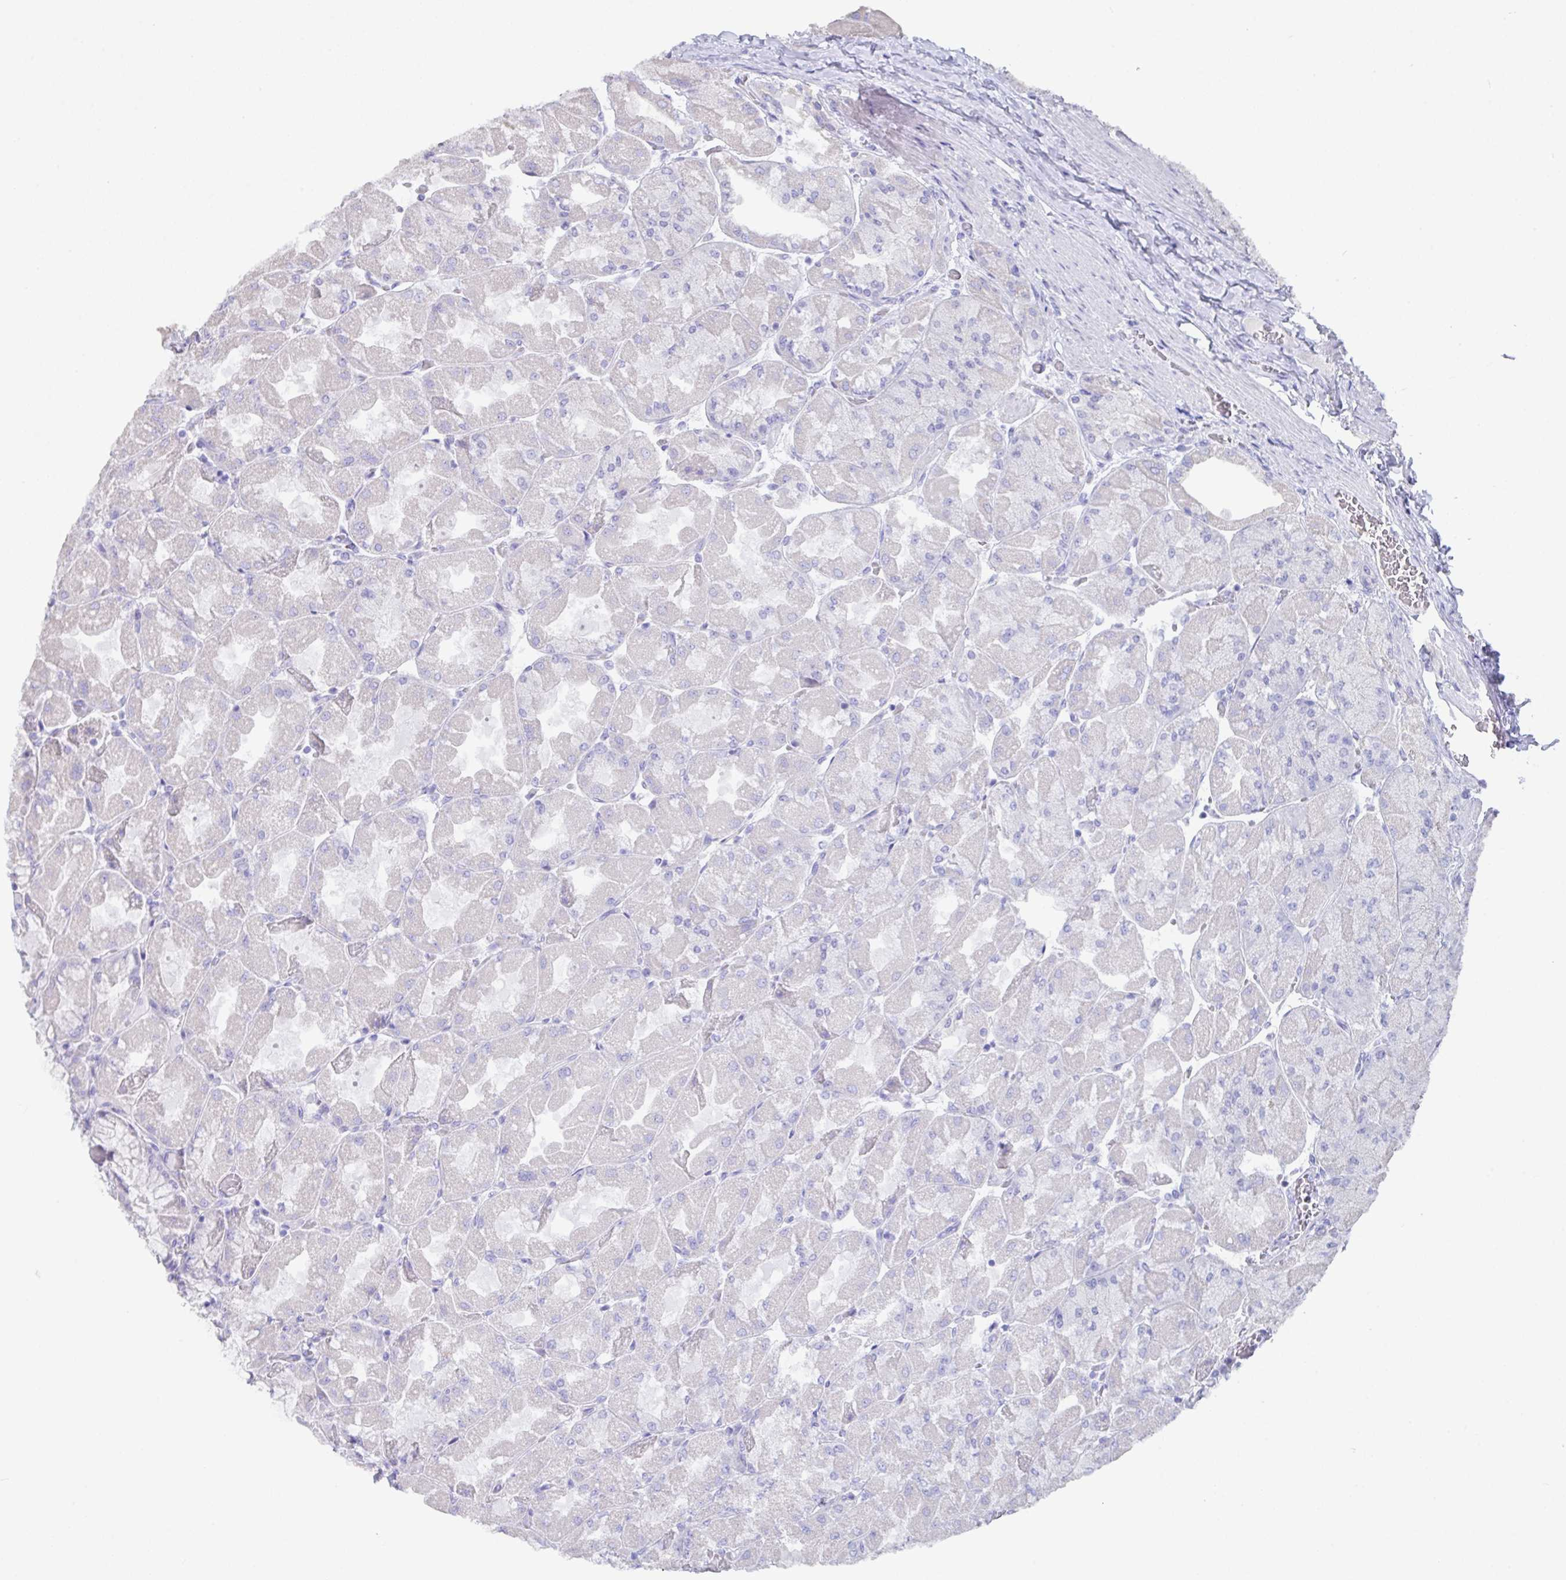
{"staining": {"intensity": "negative", "quantity": "none", "location": "none"}, "tissue": "stomach", "cell_type": "Glandular cells", "image_type": "normal", "snomed": [{"axis": "morphology", "description": "Normal tissue, NOS"}, {"axis": "topography", "description": "Stomach"}], "caption": "Immunohistochemistry (IHC) of normal stomach exhibits no staining in glandular cells.", "gene": "SLC44A4", "patient": {"sex": "female", "age": 61}}